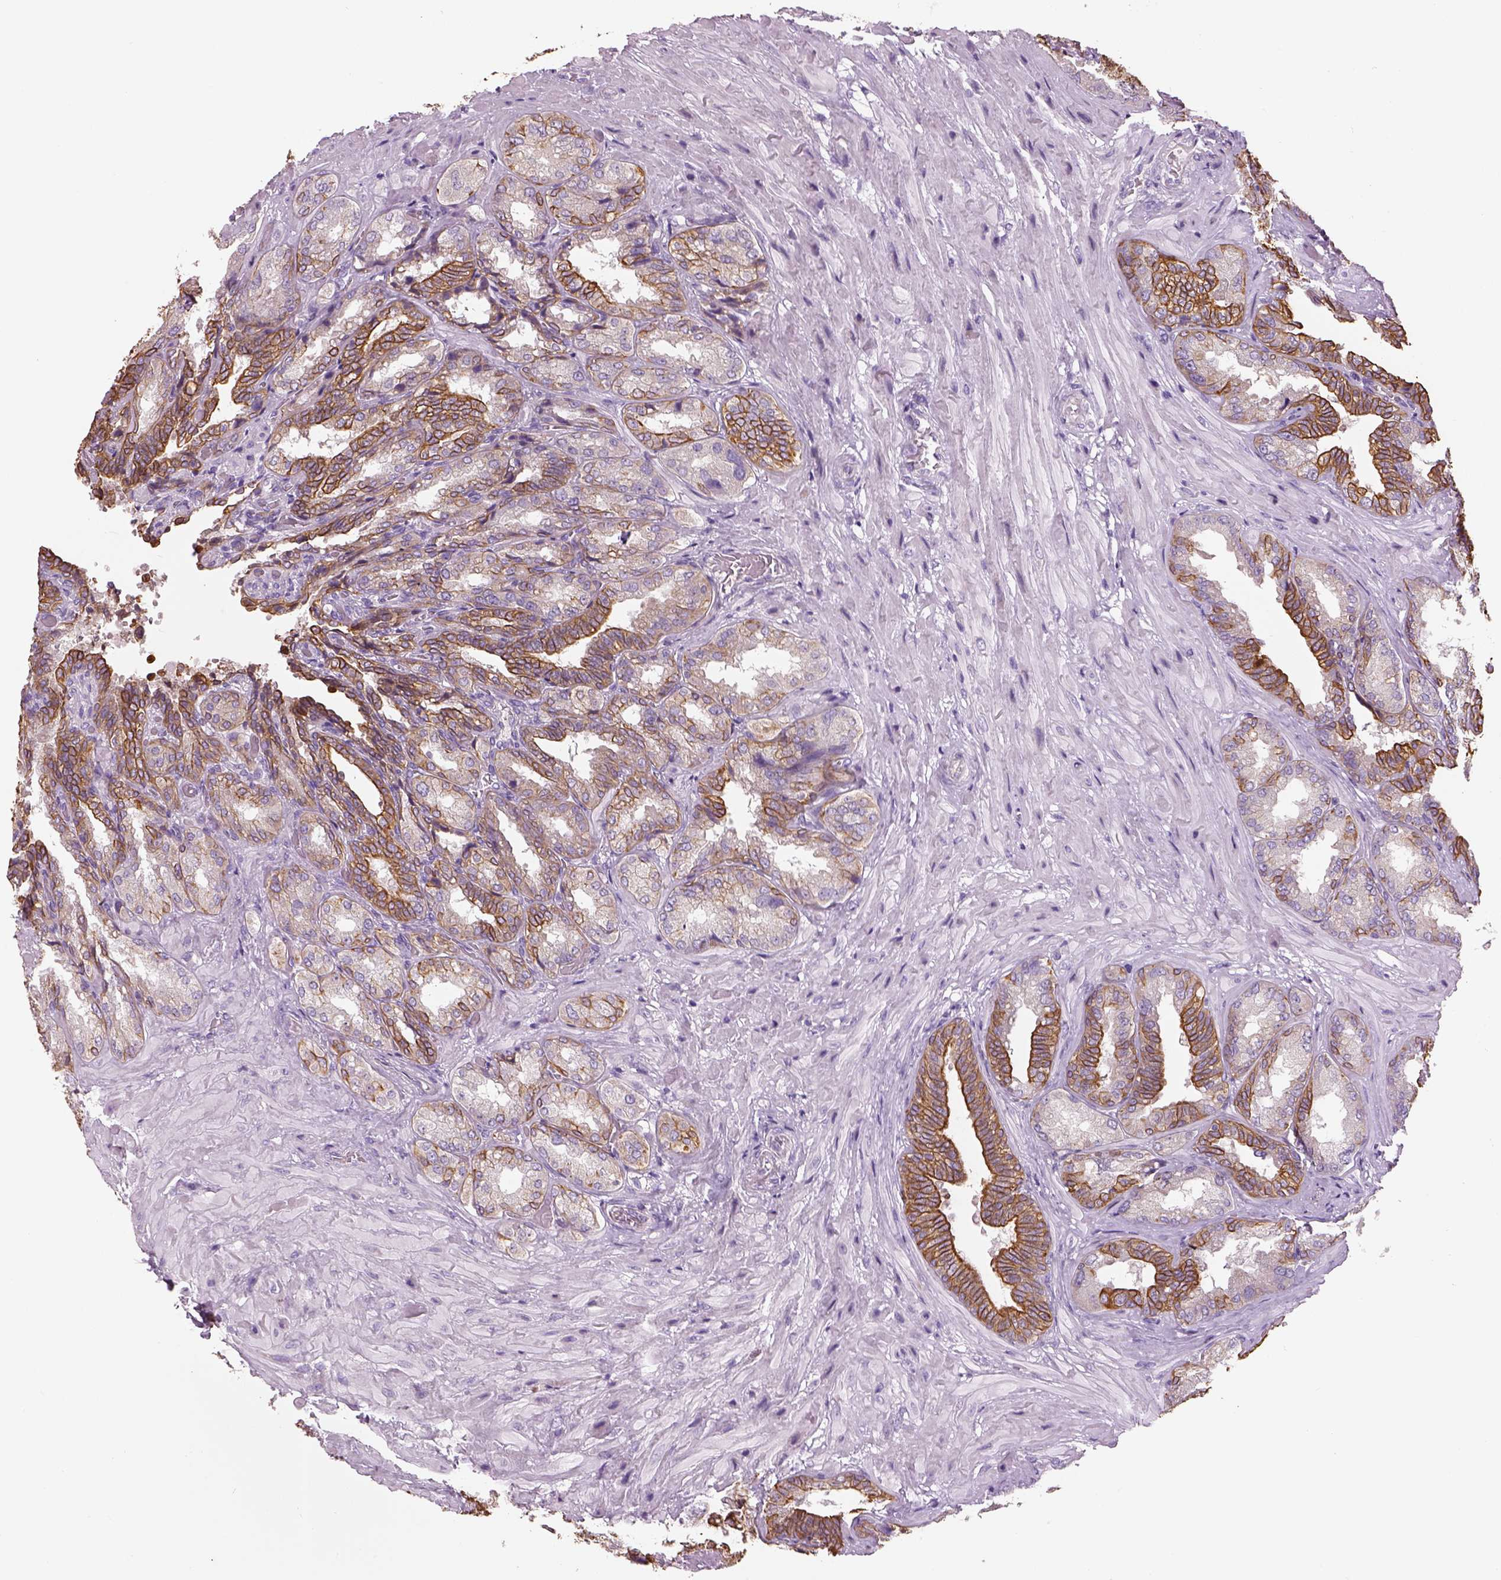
{"staining": {"intensity": "moderate", "quantity": "25%-75%", "location": "cytoplasmic/membranous"}, "tissue": "seminal vesicle", "cell_type": "Glandular cells", "image_type": "normal", "snomed": [{"axis": "morphology", "description": "Normal tissue, NOS"}, {"axis": "topography", "description": "Seminal veicle"}], "caption": "This image reveals IHC staining of unremarkable human seminal vesicle, with medium moderate cytoplasmic/membranous expression in about 25%-75% of glandular cells.", "gene": "CHST14", "patient": {"sex": "male", "age": 68}}